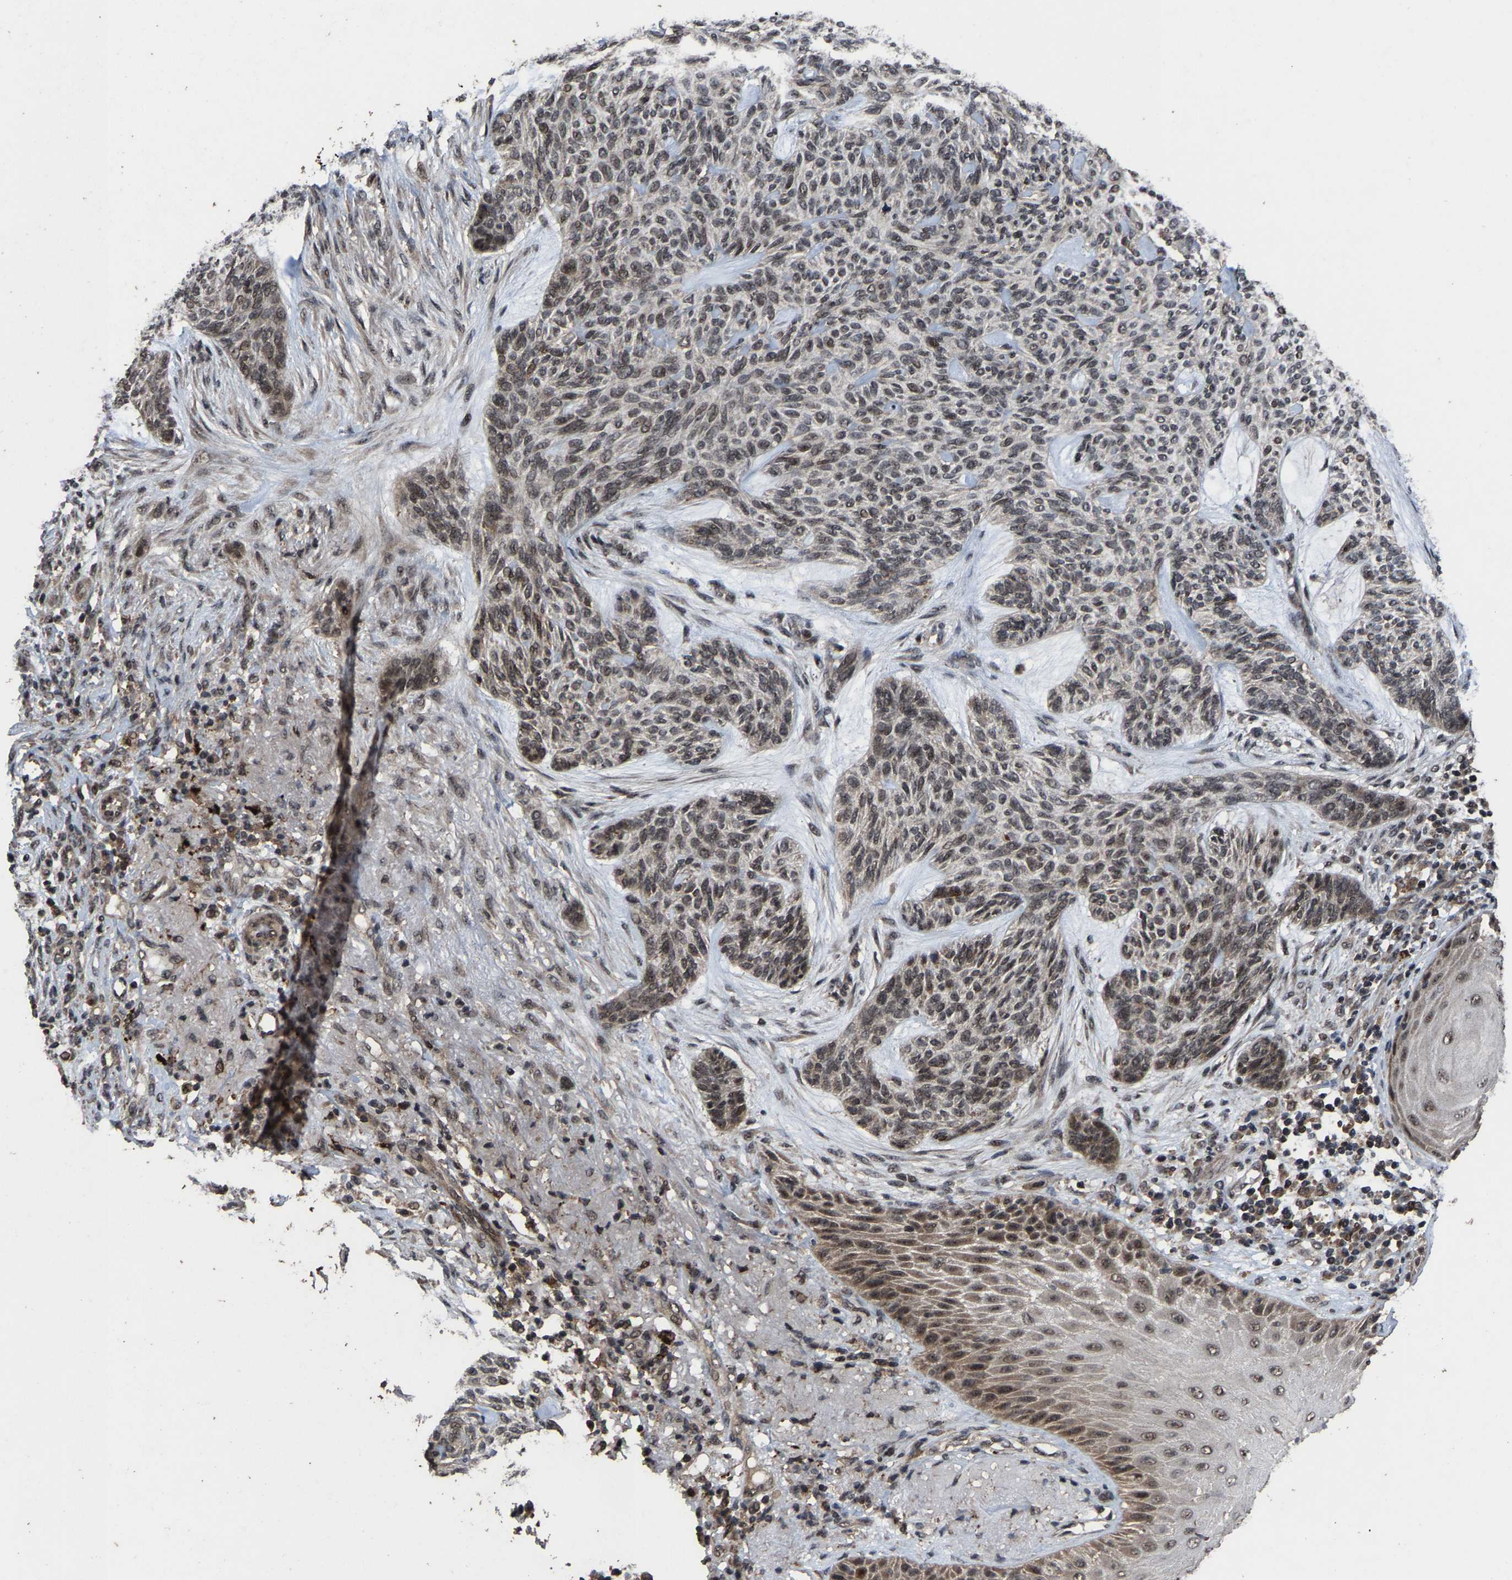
{"staining": {"intensity": "weak", "quantity": "<25%", "location": "cytoplasmic/membranous,nuclear"}, "tissue": "skin cancer", "cell_type": "Tumor cells", "image_type": "cancer", "snomed": [{"axis": "morphology", "description": "Basal cell carcinoma"}, {"axis": "topography", "description": "Skin"}], "caption": "Immunohistochemistry of human basal cell carcinoma (skin) shows no positivity in tumor cells. (Stains: DAB (3,3'-diaminobenzidine) immunohistochemistry (IHC) with hematoxylin counter stain, Microscopy: brightfield microscopy at high magnification).", "gene": "HAUS6", "patient": {"sex": "male", "age": 55}}